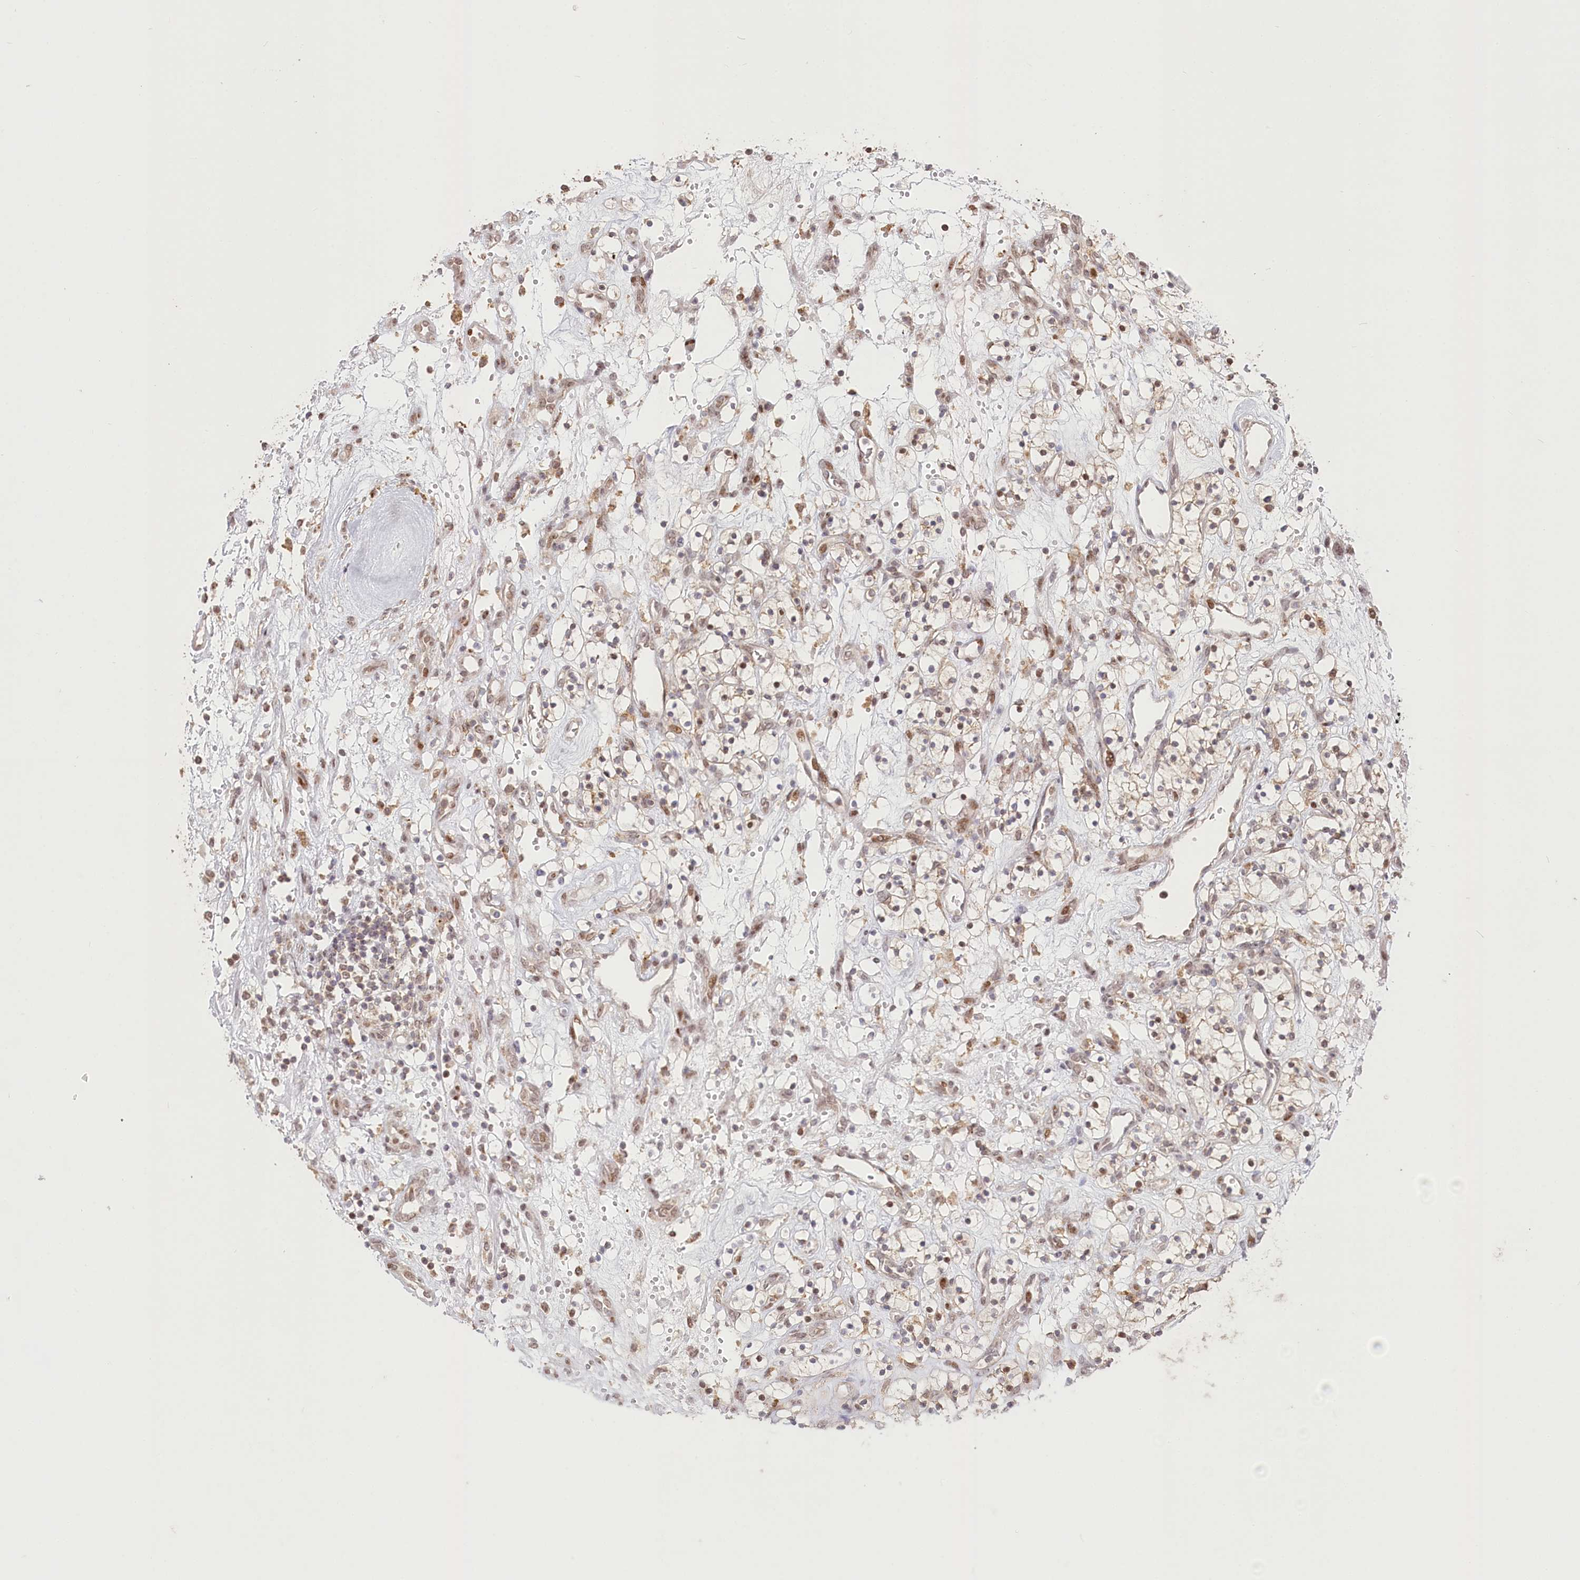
{"staining": {"intensity": "weak", "quantity": "25%-75%", "location": "cytoplasmic/membranous,nuclear"}, "tissue": "renal cancer", "cell_type": "Tumor cells", "image_type": "cancer", "snomed": [{"axis": "morphology", "description": "Adenocarcinoma, NOS"}, {"axis": "topography", "description": "Kidney"}], "caption": "Immunohistochemical staining of renal cancer shows weak cytoplasmic/membranous and nuclear protein staining in approximately 25%-75% of tumor cells. Ihc stains the protein in brown and the nuclei are stained blue.", "gene": "PYURF", "patient": {"sex": "female", "age": 57}}